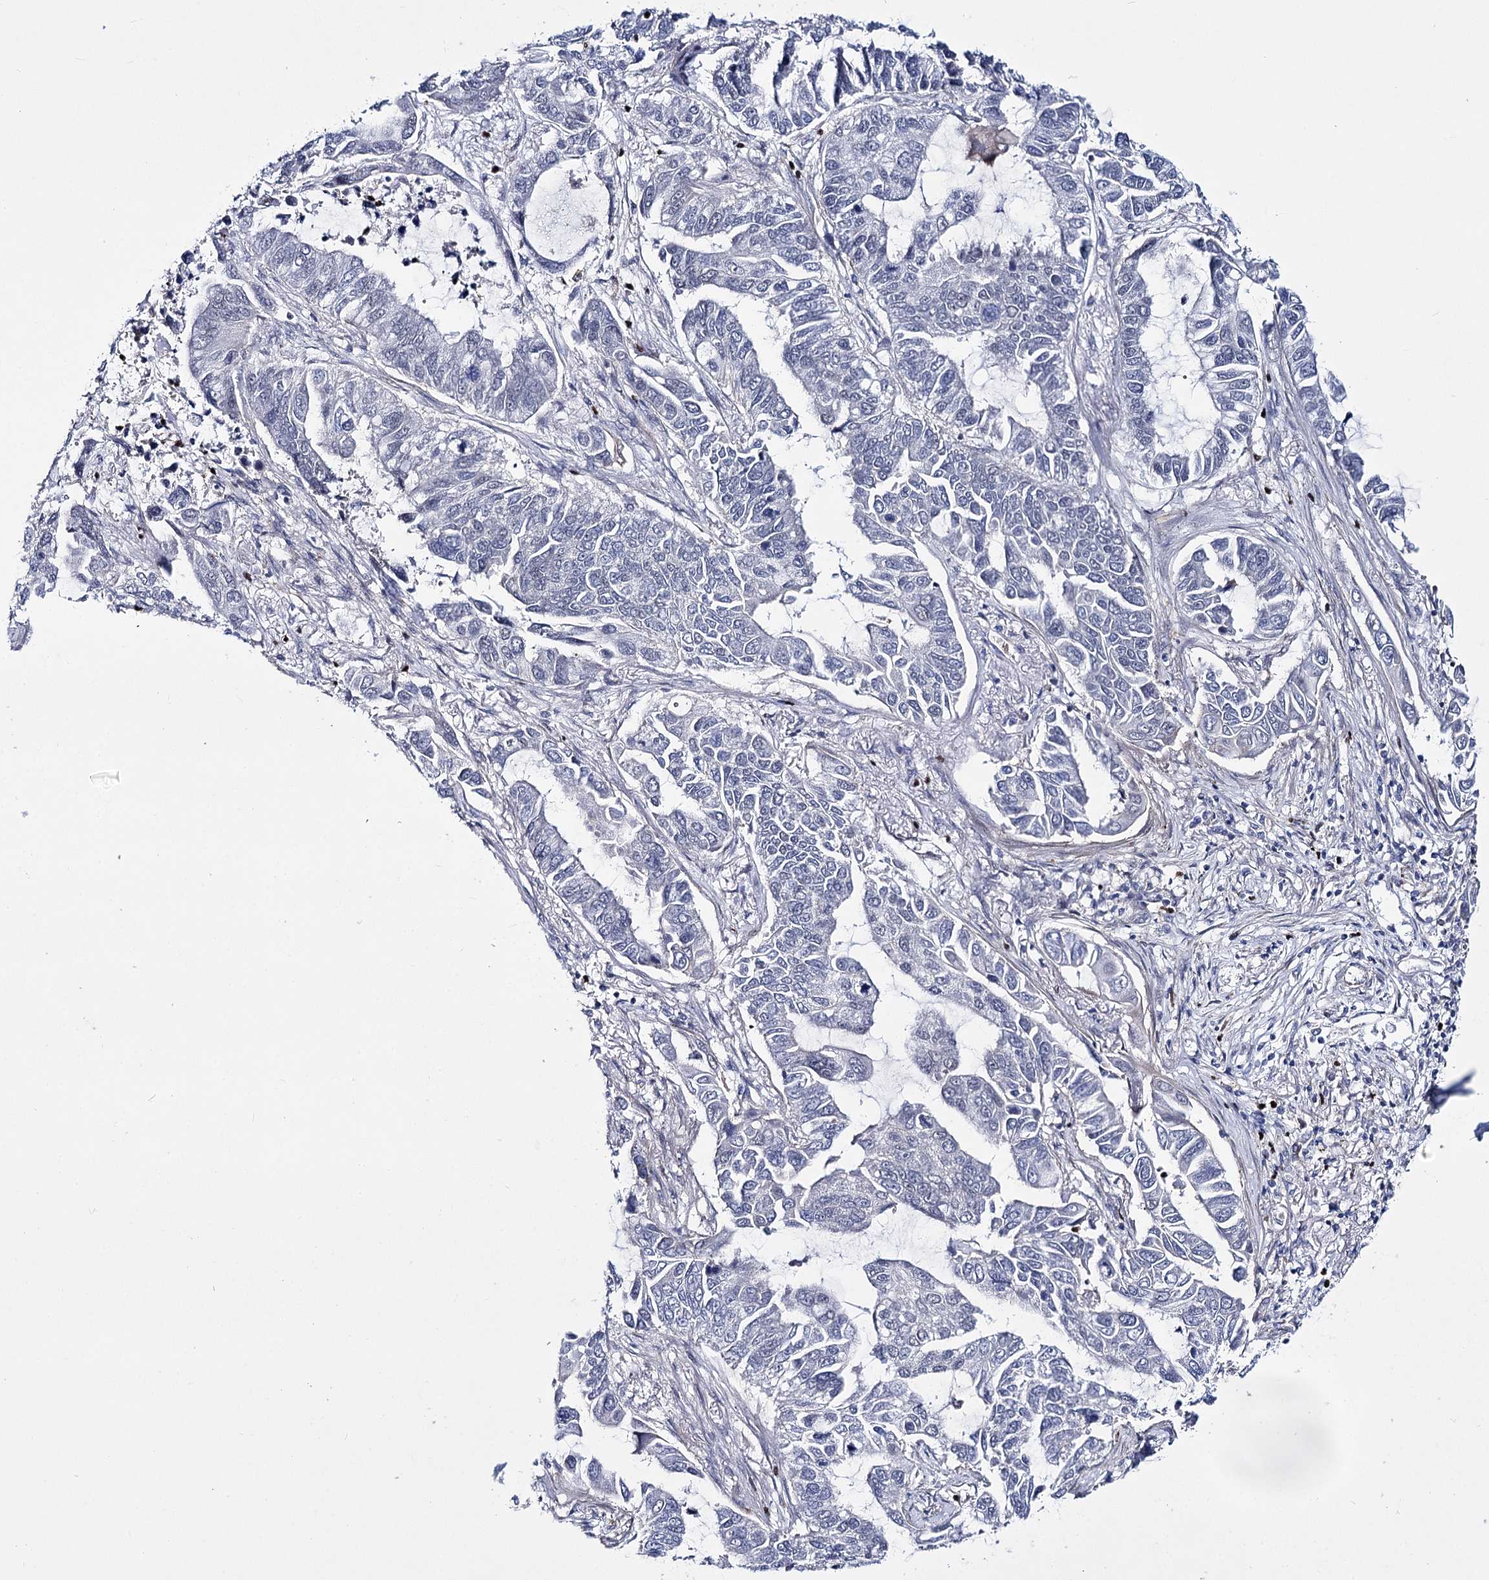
{"staining": {"intensity": "negative", "quantity": "none", "location": "none"}, "tissue": "lung cancer", "cell_type": "Tumor cells", "image_type": "cancer", "snomed": [{"axis": "morphology", "description": "Adenocarcinoma, NOS"}, {"axis": "topography", "description": "Lung"}], "caption": "The photomicrograph displays no staining of tumor cells in adenocarcinoma (lung).", "gene": "THAP6", "patient": {"sex": "male", "age": 64}}